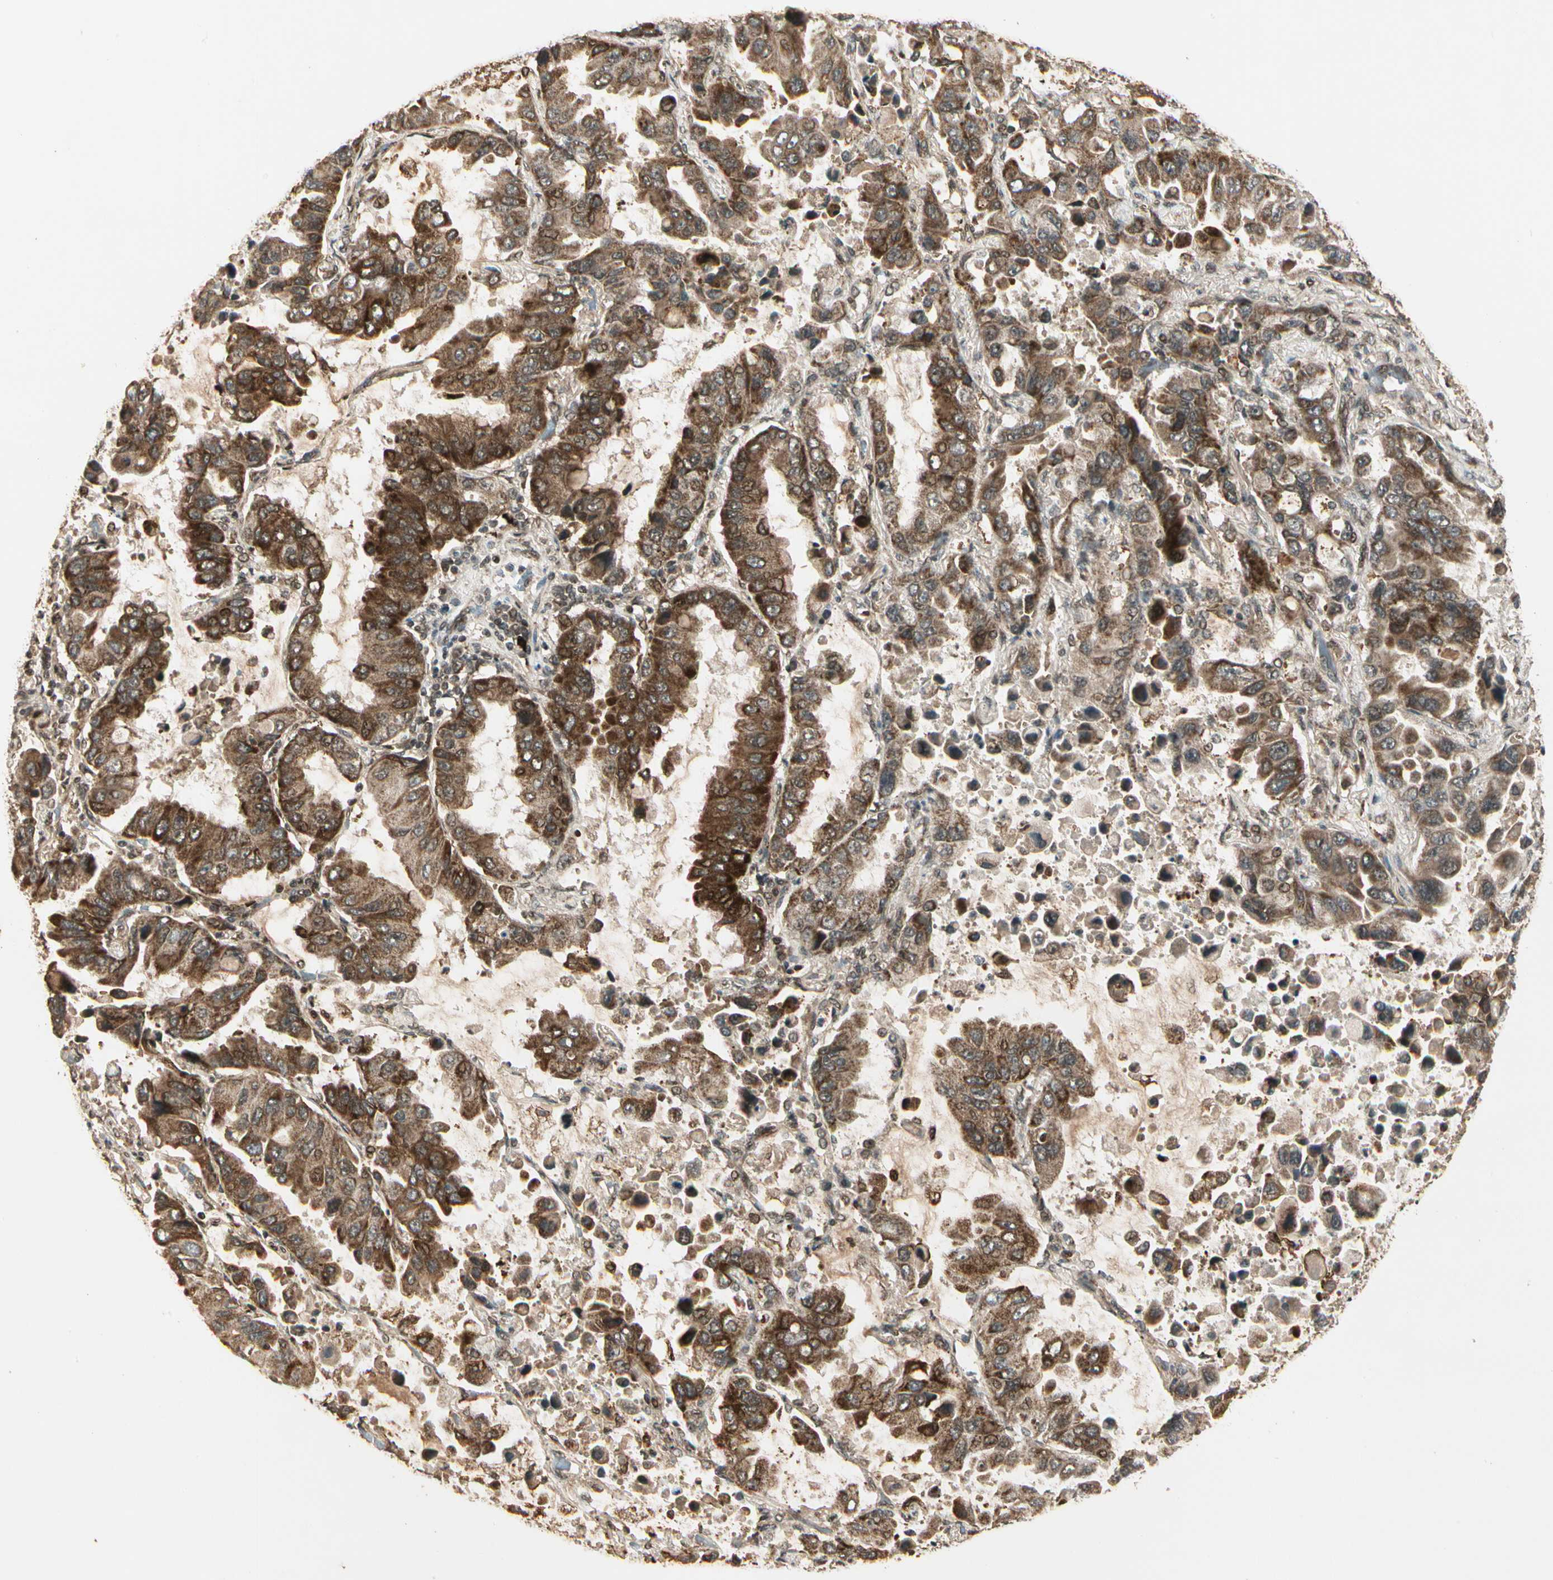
{"staining": {"intensity": "moderate", "quantity": ">75%", "location": "cytoplasmic/membranous"}, "tissue": "lung cancer", "cell_type": "Tumor cells", "image_type": "cancer", "snomed": [{"axis": "morphology", "description": "Adenocarcinoma, NOS"}, {"axis": "topography", "description": "Lung"}], "caption": "The immunohistochemical stain highlights moderate cytoplasmic/membranous staining in tumor cells of adenocarcinoma (lung) tissue. Nuclei are stained in blue.", "gene": "GLUL", "patient": {"sex": "male", "age": 64}}